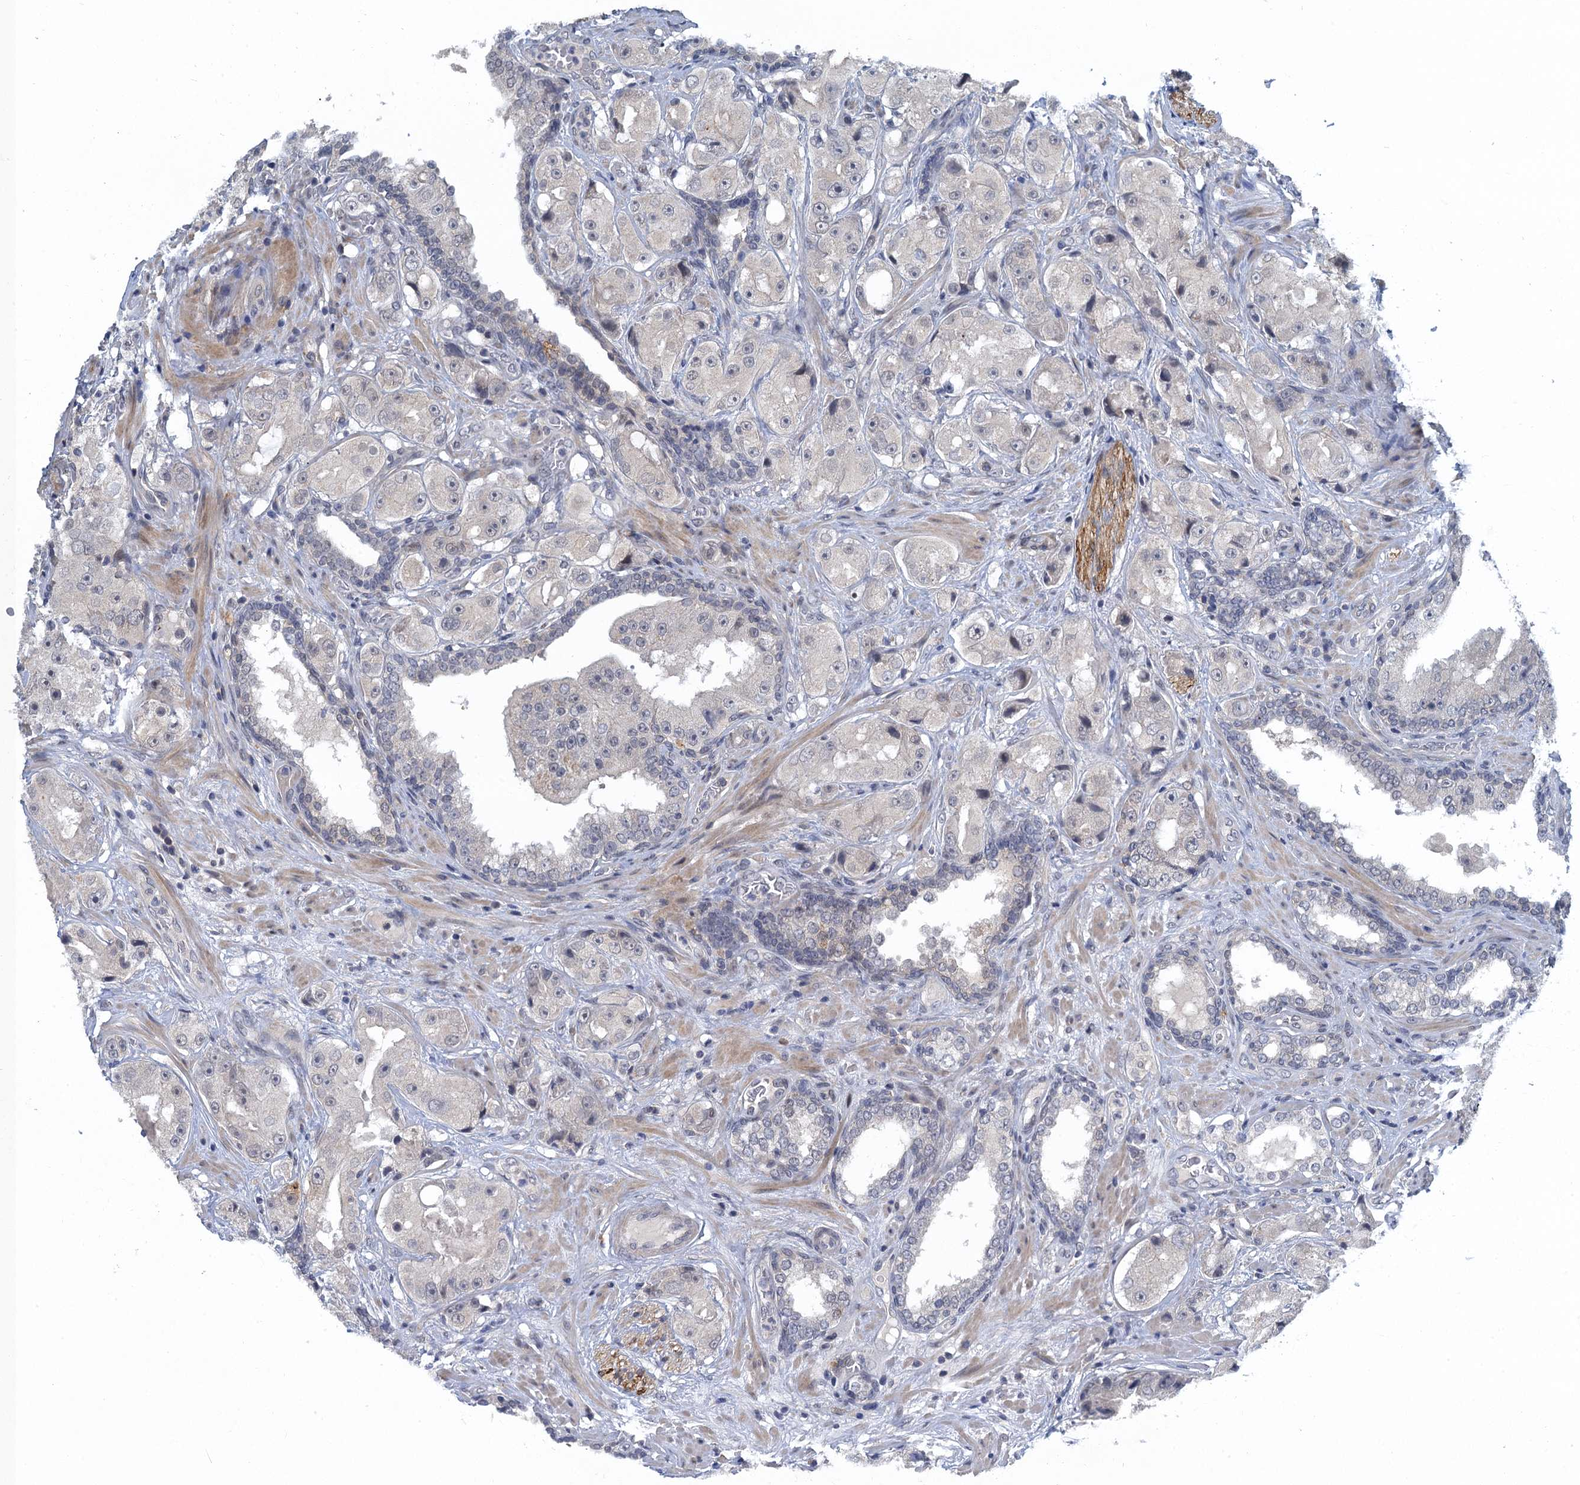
{"staining": {"intensity": "negative", "quantity": "none", "location": "none"}, "tissue": "prostate cancer", "cell_type": "Tumor cells", "image_type": "cancer", "snomed": [{"axis": "morphology", "description": "Adenocarcinoma, High grade"}, {"axis": "topography", "description": "Prostate"}], "caption": "Immunohistochemistry micrograph of human prostate cancer stained for a protein (brown), which demonstrates no staining in tumor cells.", "gene": "MRFAP1", "patient": {"sex": "male", "age": 73}}